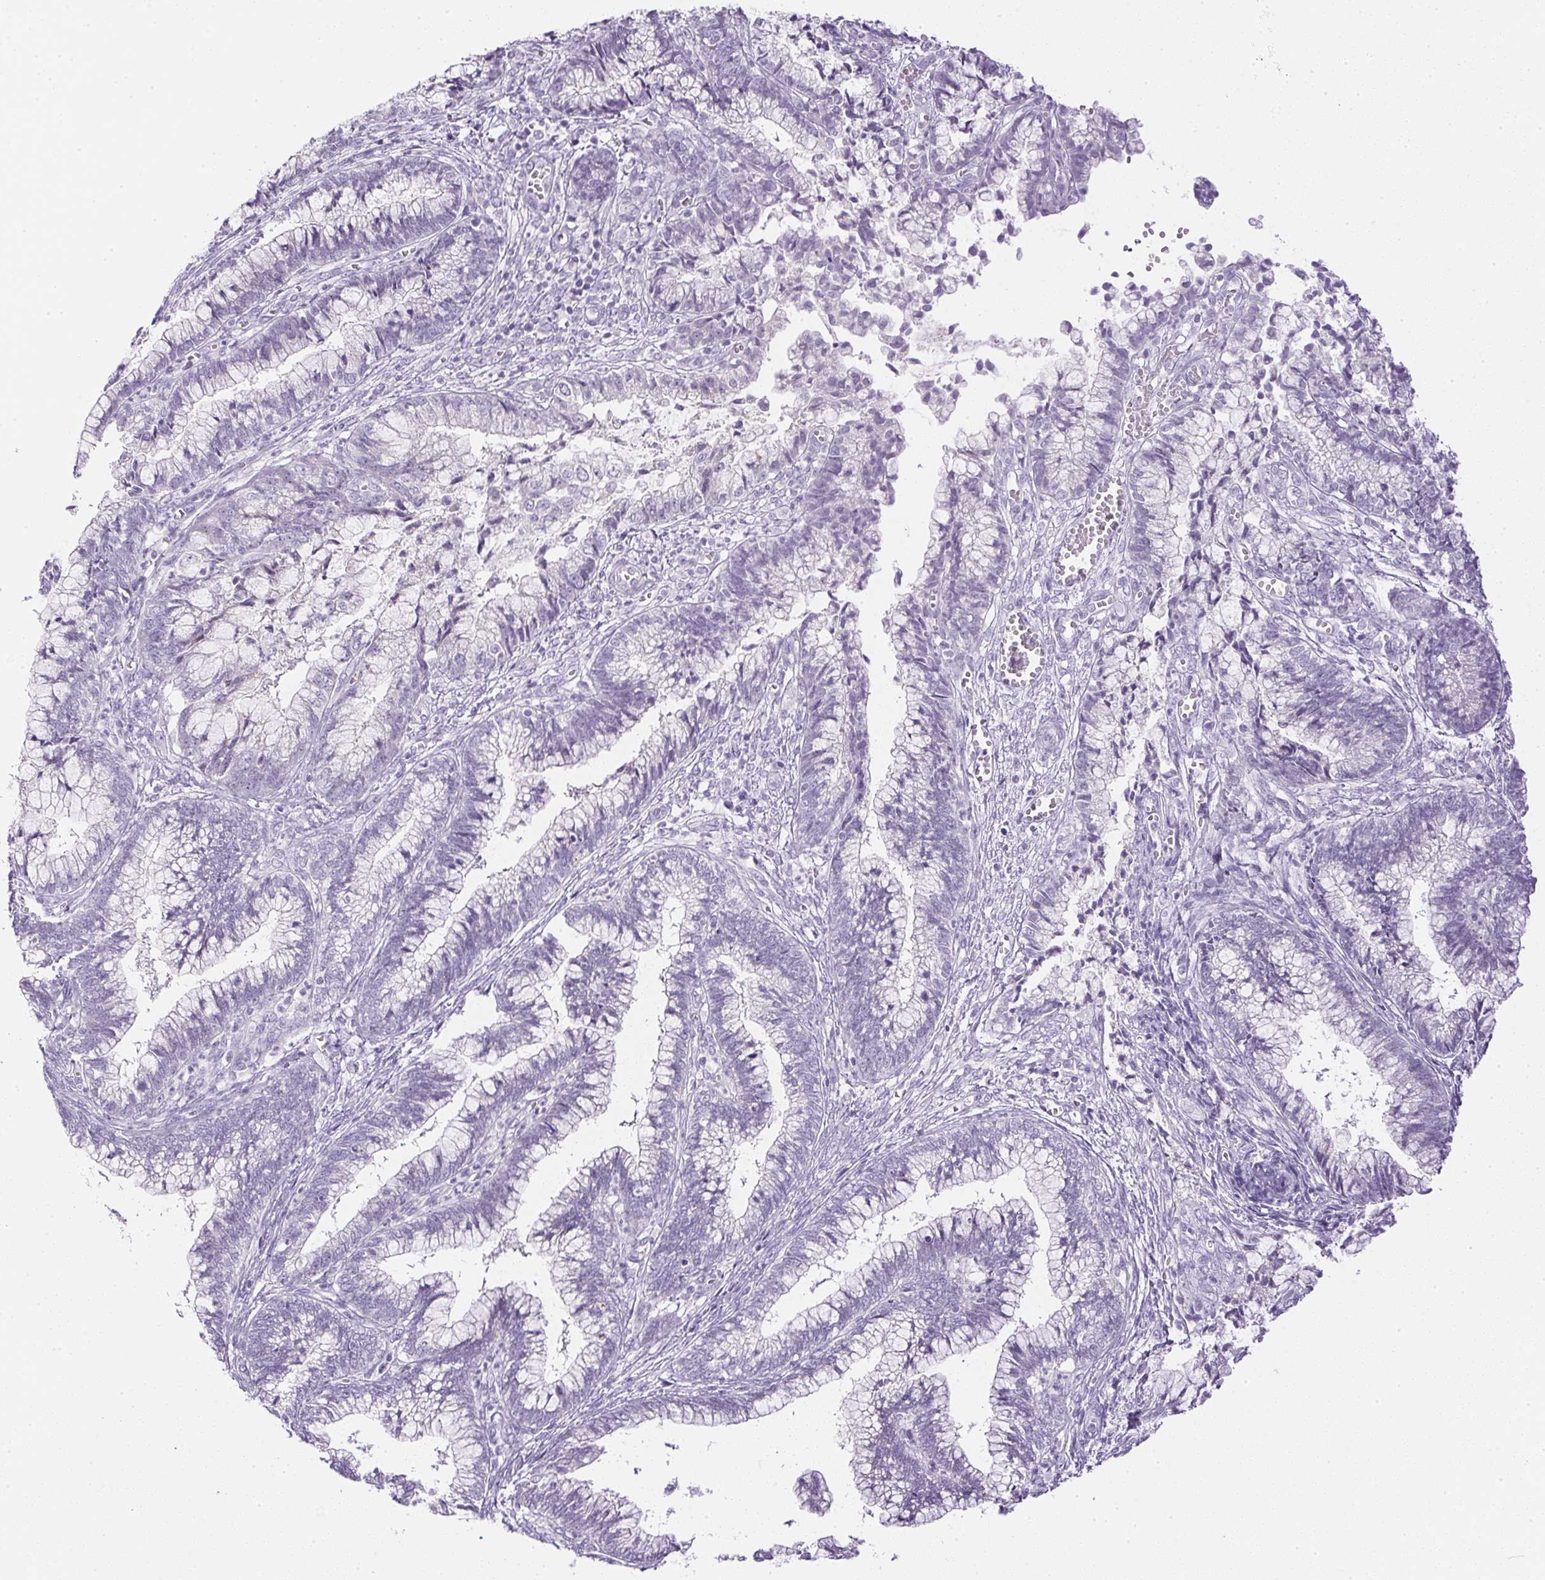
{"staining": {"intensity": "negative", "quantity": "none", "location": "none"}, "tissue": "cervical cancer", "cell_type": "Tumor cells", "image_type": "cancer", "snomed": [{"axis": "morphology", "description": "Adenocarcinoma, NOS"}, {"axis": "topography", "description": "Cervix"}], "caption": "This is an immunohistochemistry micrograph of cervical cancer. There is no expression in tumor cells.", "gene": "CTRL", "patient": {"sex": "female", "age": 44}}